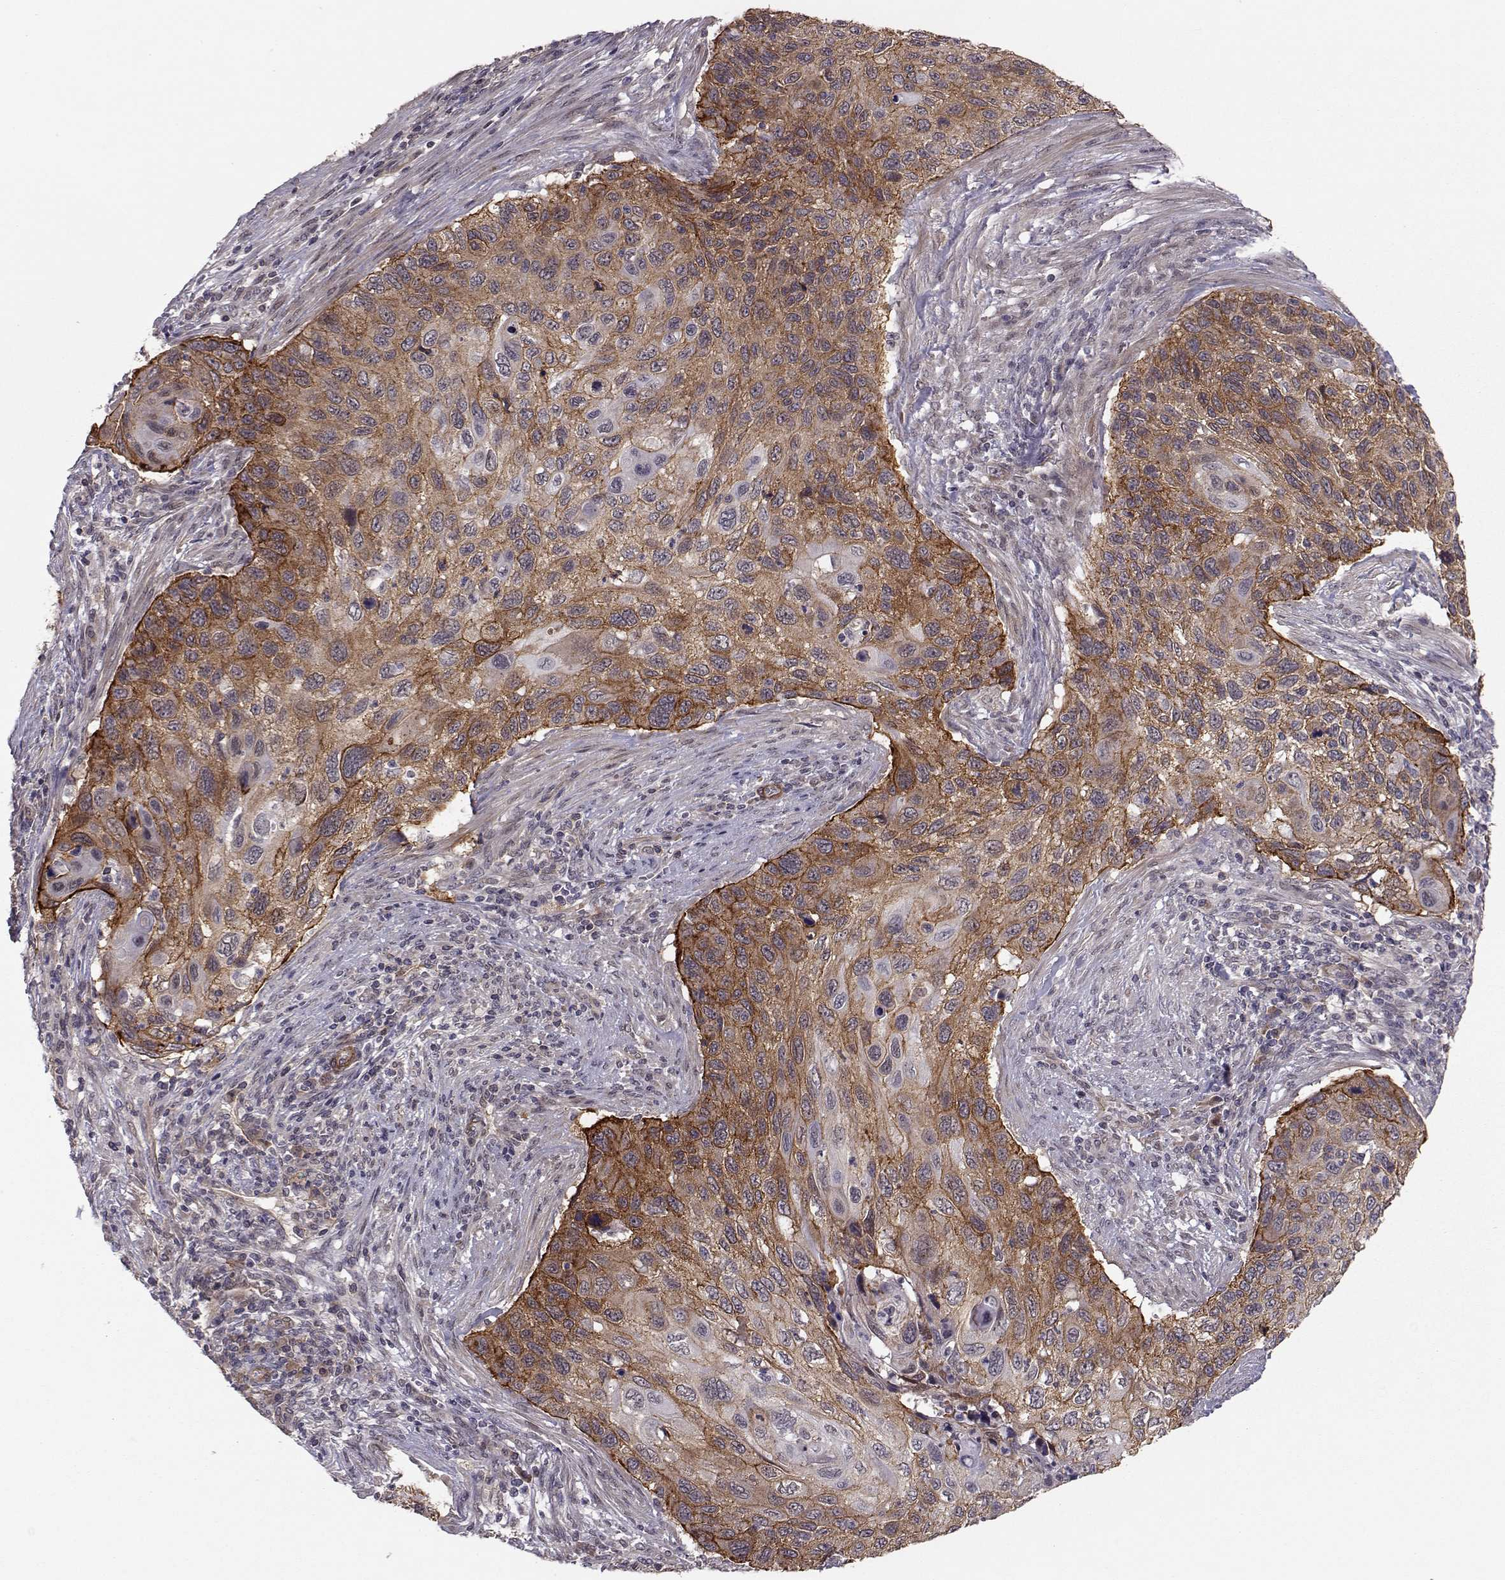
{"staining": {"intensity": "strong", "quantity": "<25%", "location": "cytoplasmic/membranous"}, "tissue": "cervical cancer", "cell_type": "Tumor cells", "image_type": "cancer", "snomed": [{"axis": "morphology", "description": "Squamous cell carcinoma, NOS"}, {"axis": "topography", "description": "Cervix"}], "caption": "Strong cytoplasmic/membranous staining for a protein is appreciated in about <25% of tumor cells of cervical cancer (squamous cell carcinoma) using immunohistochemistry (IHC).", "gene": "PLEKHG3", "patient": {"sex": "female", "age": 70}}